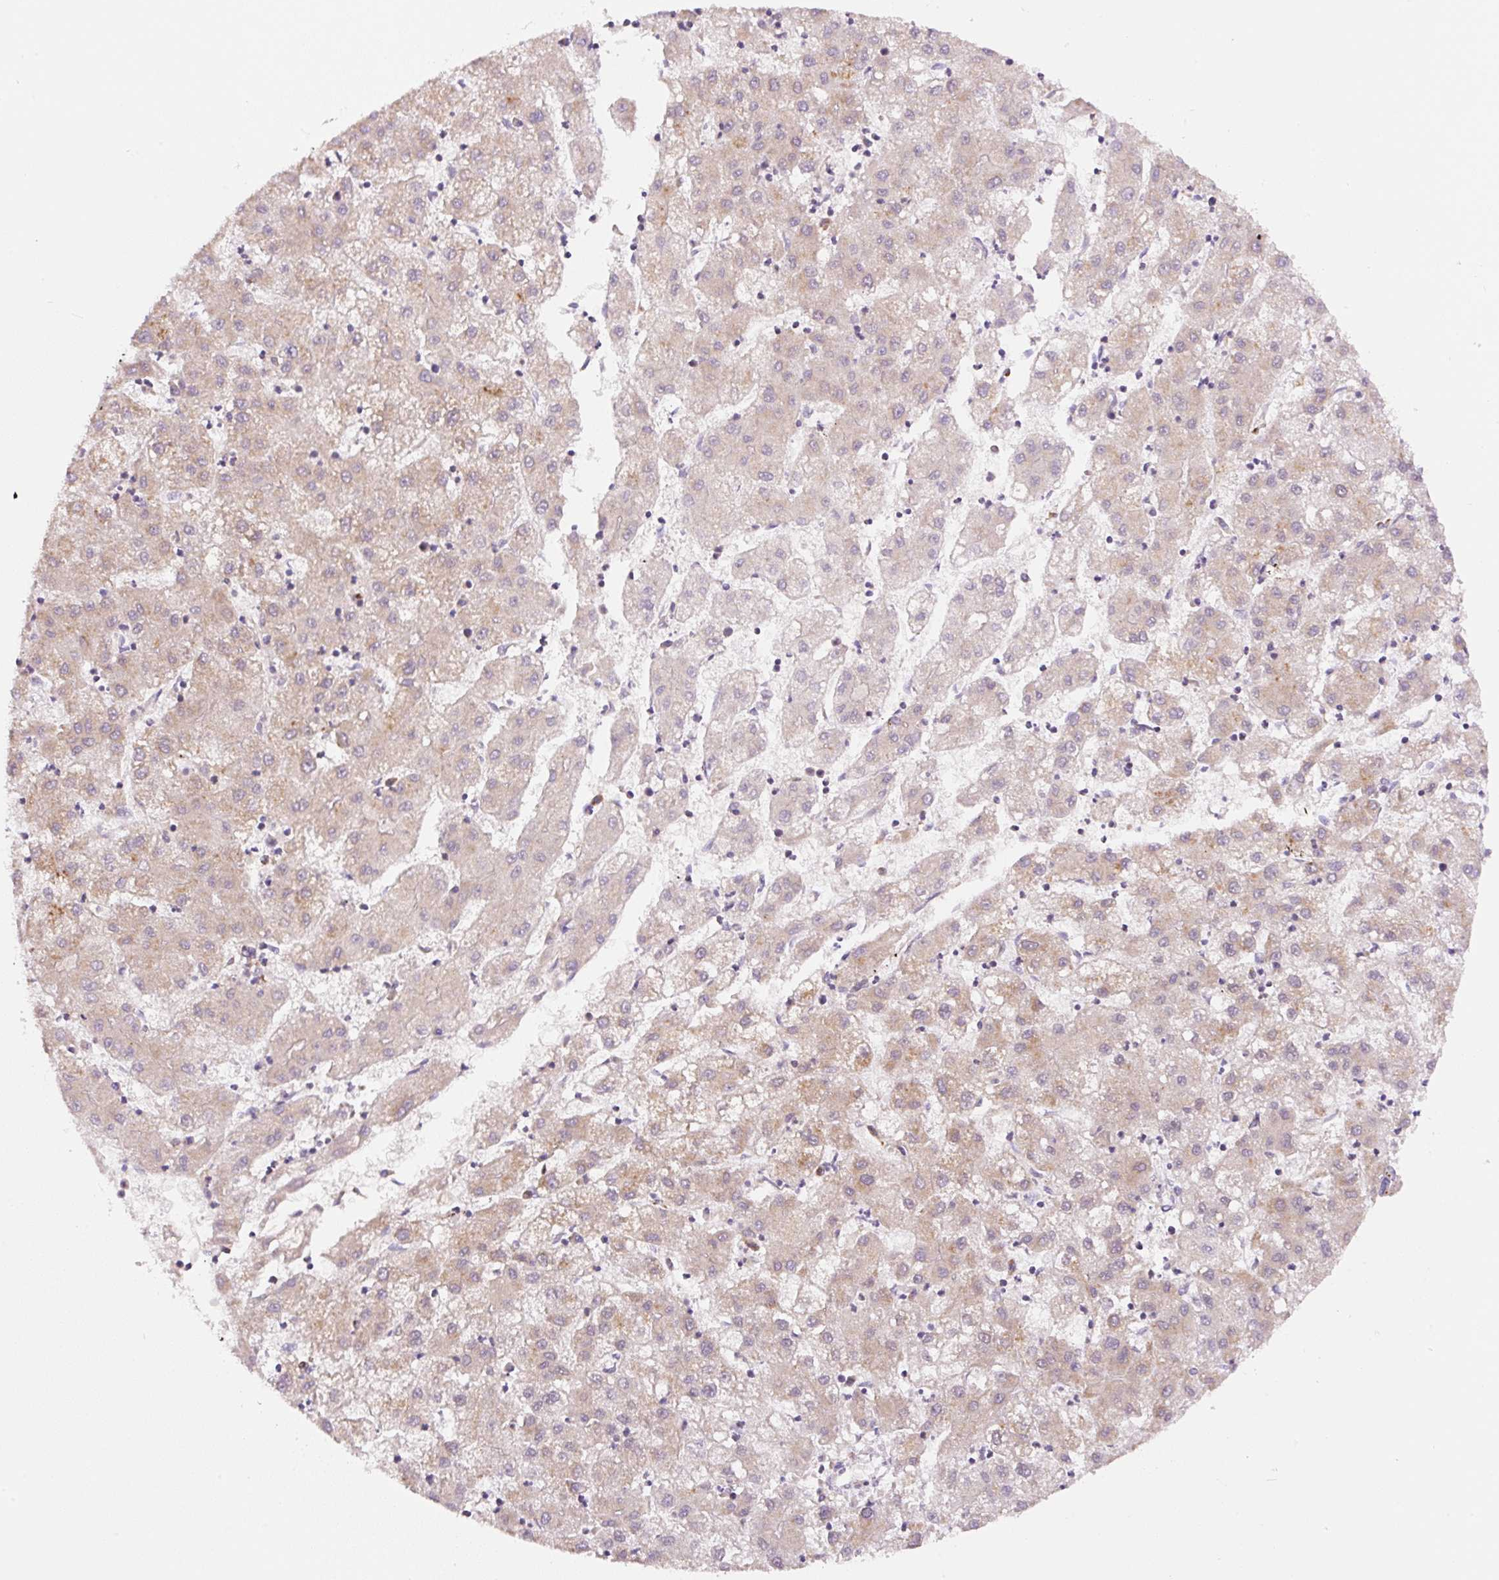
{"staining": {"intensity": "weak", "quantity": ">75%", "location": "cytoplasmic/membranous"}, "tissue": "liver cancer", "cell_type": "Tumor cells", "image_type": "cancer", "snomed": [{"axis": "morphology", "description": "Carcinoma, Hepatocellular, NOS"}, {"axis": "topography", "description": "Liver"}], "caption": "Immunohistochemistry (IHC) micrograph of hepatocellular carcinoma (liver) stained for a protein (brown), which reveals low levels of weak cytoplasmic/membranous expression in about >75% of tumor cells.", "gene": "CEBPZOS", "patient": {"sex": "male", "age": 72}}